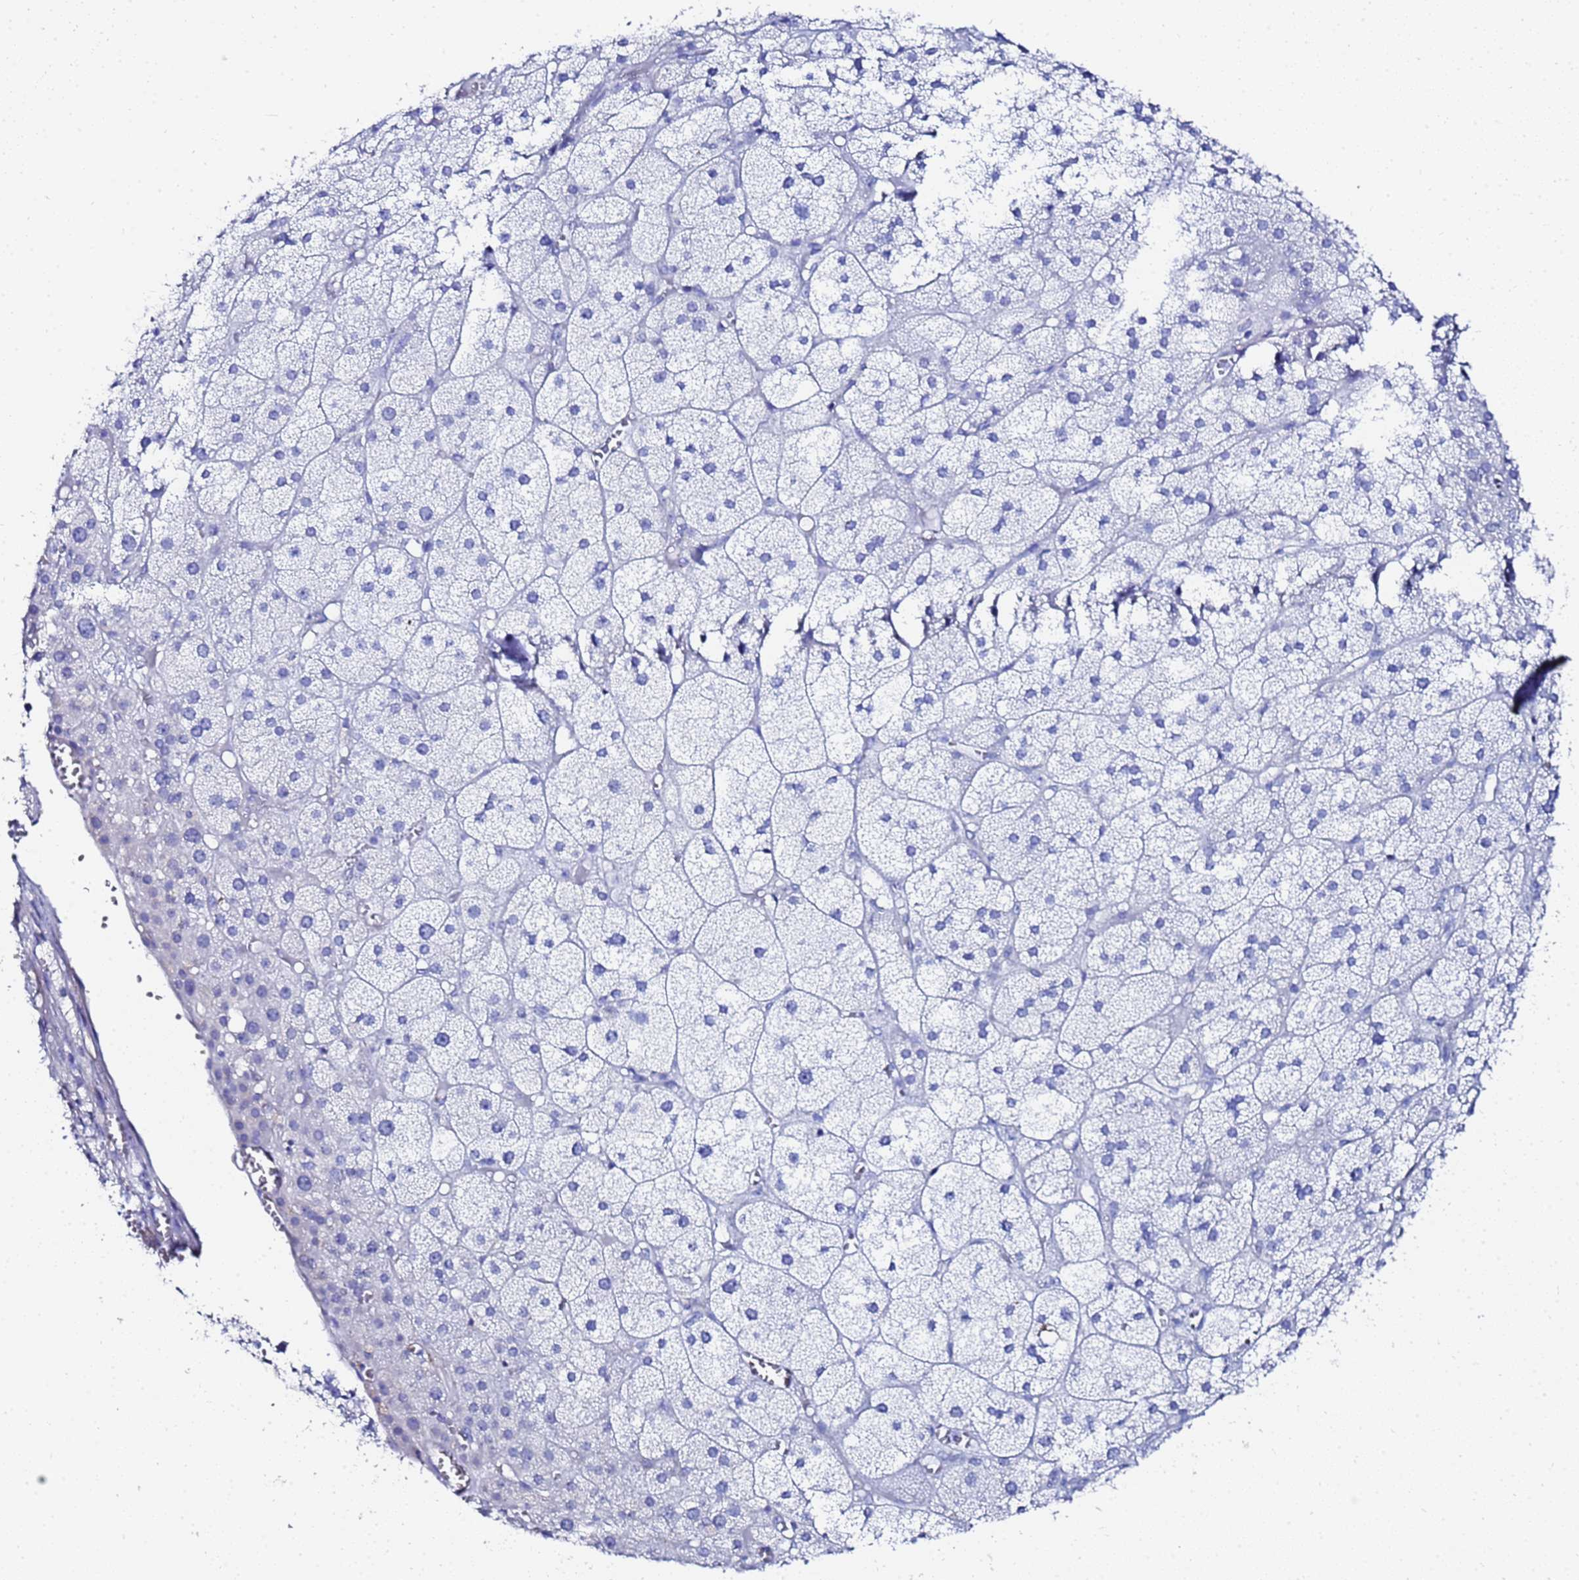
{"staining": {"intensity": "negative", "quantity": "none", "location": "none"}, "tissue": "adrenal gland", "cell_type": "Glandular cells", "image_type": "normal", "snomed": [{"axis": "morphology", "description": "Normal tissue, NOS"}, {"axis": "topography", "description": "Adrenal gland"}], "caption": "Immunohistochemistry (IHC) of normal adrenal gland reveals no positivity in glandular cells.", "gene": "ZNF26", "patient": {"sex": "female", "age": 61}}